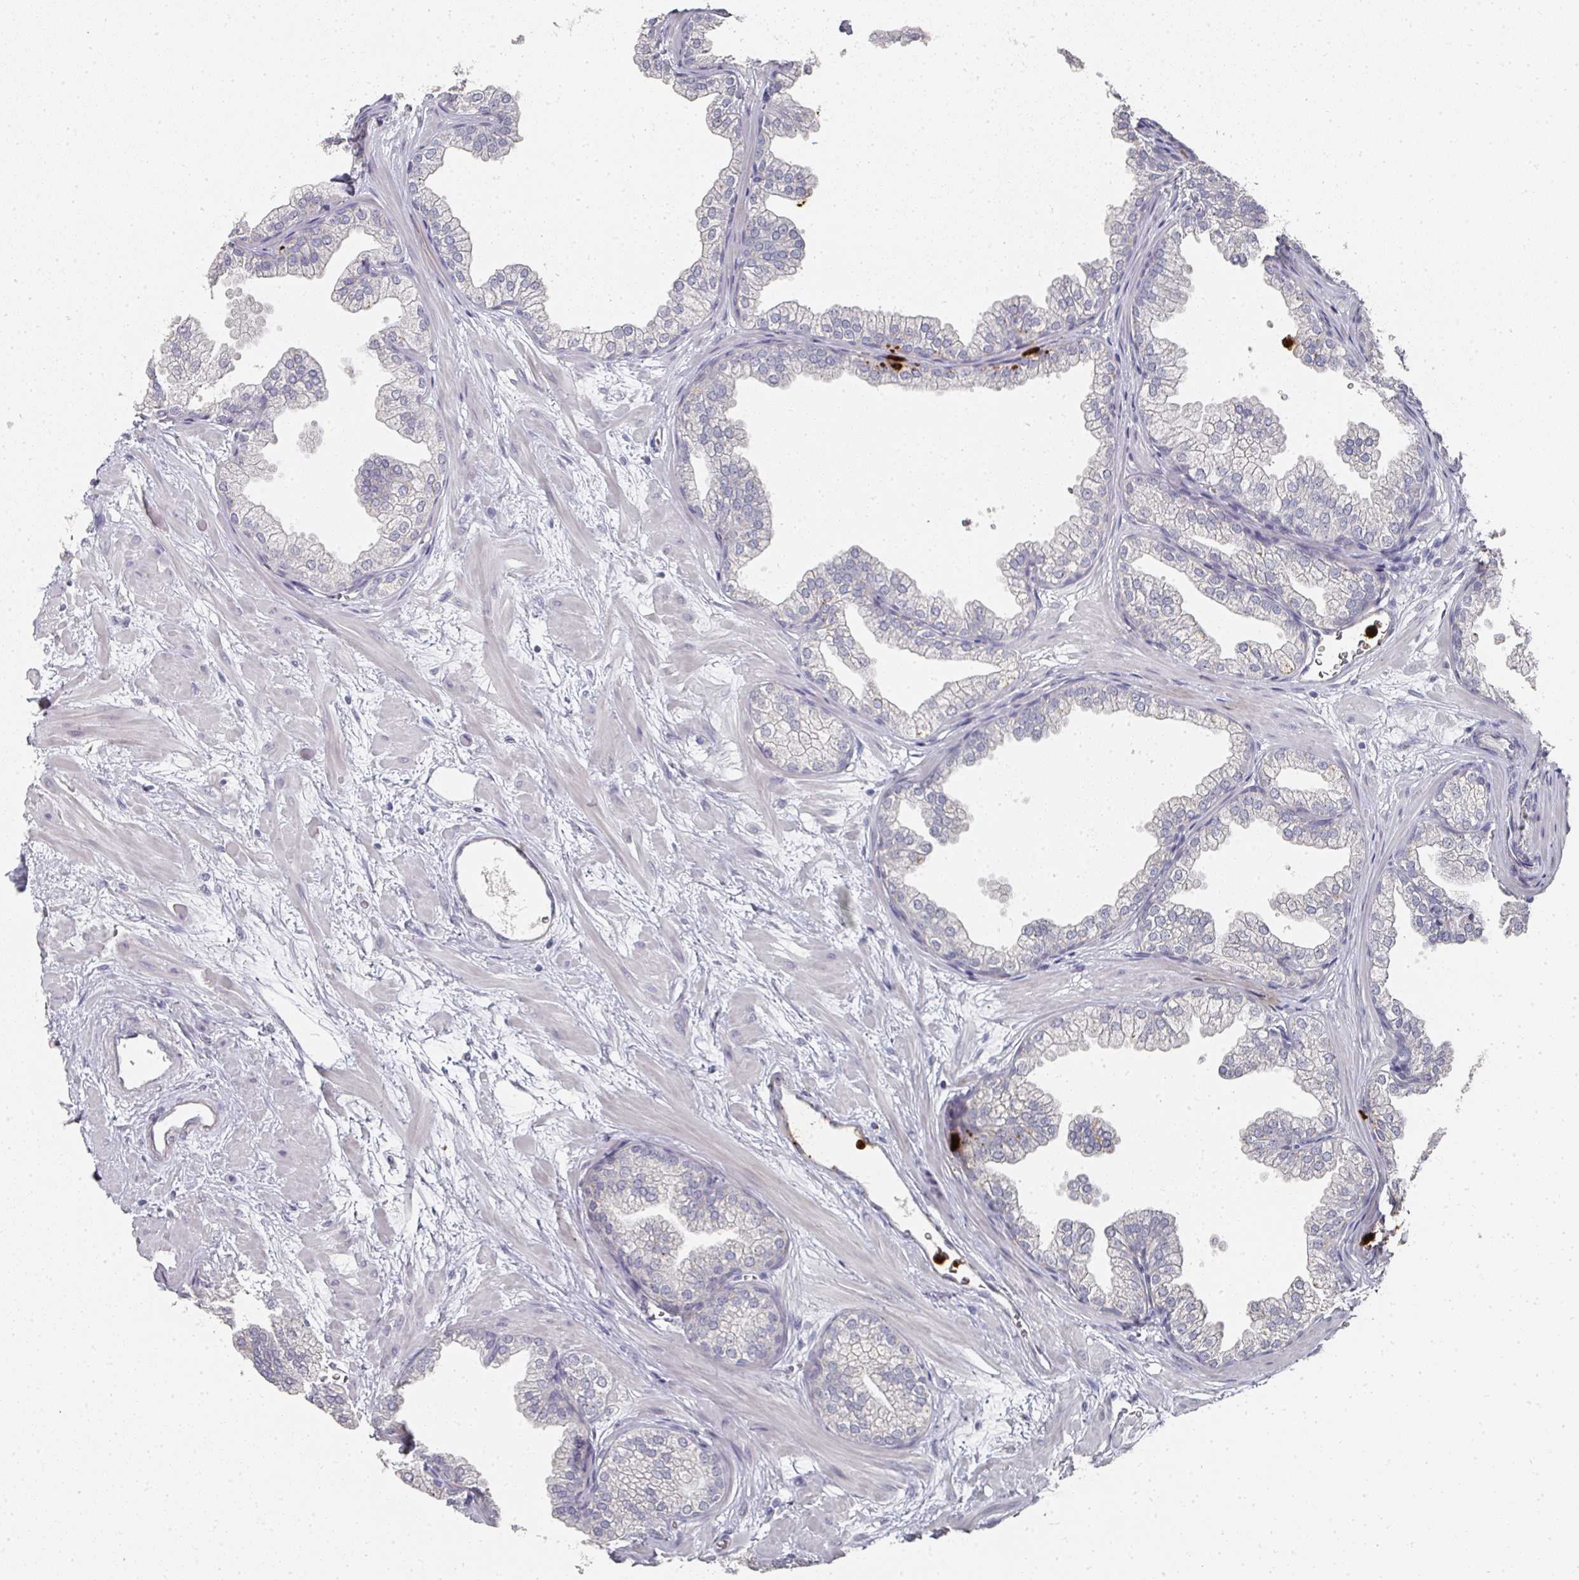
{"staining": {"intensity": "negative", "quantity": "none", "location": "none"}, "tissue": "prostate", "cell_type": "Glandular cells", "image_type": "normal", "snomed": [{"axis": "morphology", "description": "Normal tissue, NOS"}, {"axis": "topography", "description": "Prostate"}], "caption": "The immunohistochemistry (IHC) photomicrograph has no significant staining in glandular cells of prostate.", "gene": "CAMP", "patient": {"sex": "male", "age": 37}}